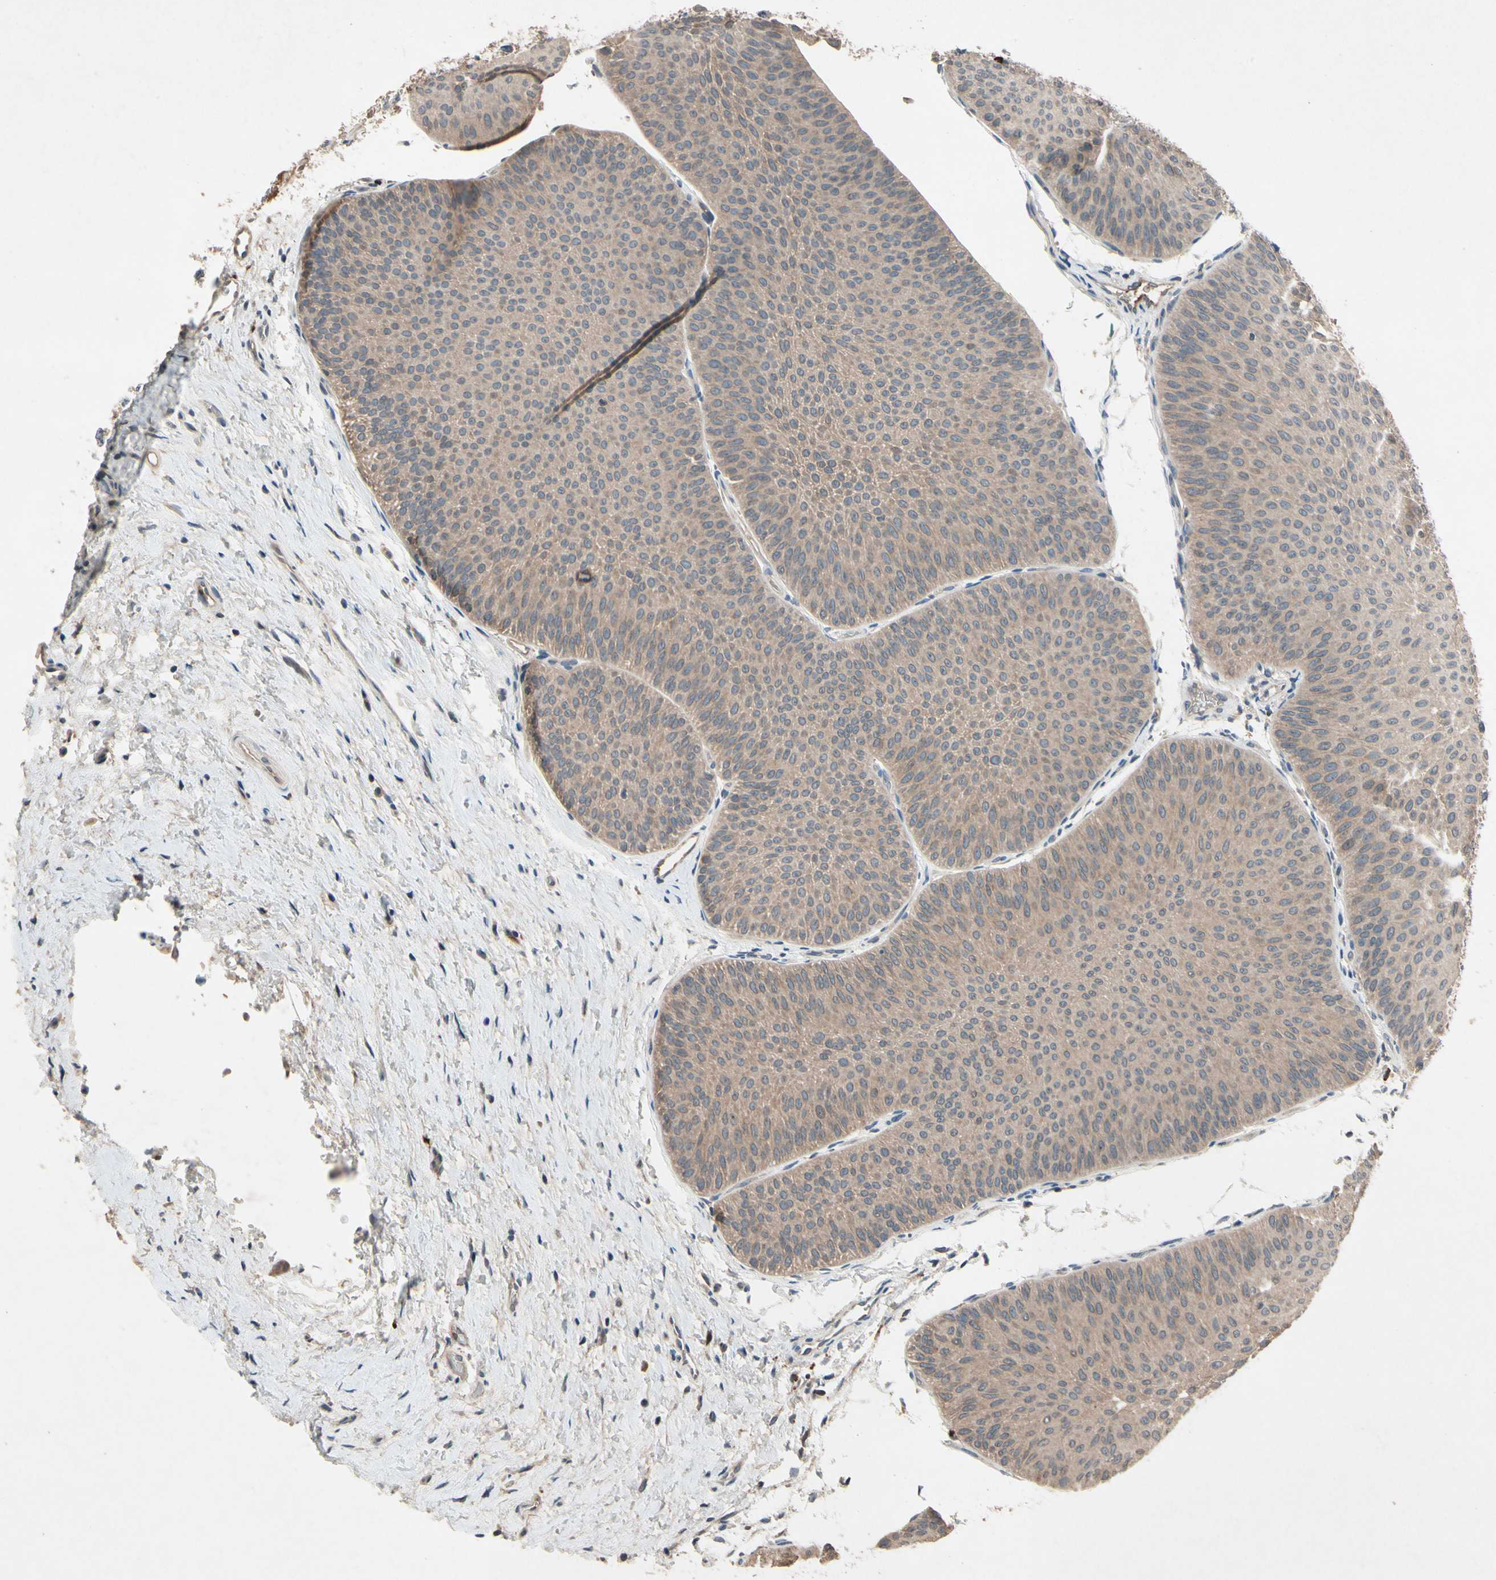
{"staining": {"intensity": "weak", "quantity": ">75%", "location": "cytoplasmic/membranous"}, "tissue": "urothelial cancer", "cell_type": "Tumor cells", "image_type": "cancer", "snomed": [{"axis": "morphology", "description": "Urothelial carcinoma, Low grade"}, {"axis": "topography", "description": "Urinary bladder"}], "caption": "Urothelial cancer stained with DAB immunohistochemistry shows low levels of weak cytoplasmic/membranous staining in approximately >75% of tumor cells. (DAB (3,3'-diaminobenzidine) IHC with brightfield microscopy, high magnification).", "gene": "IL1RL1", "patient": {"sex": "female", "age": 60}}